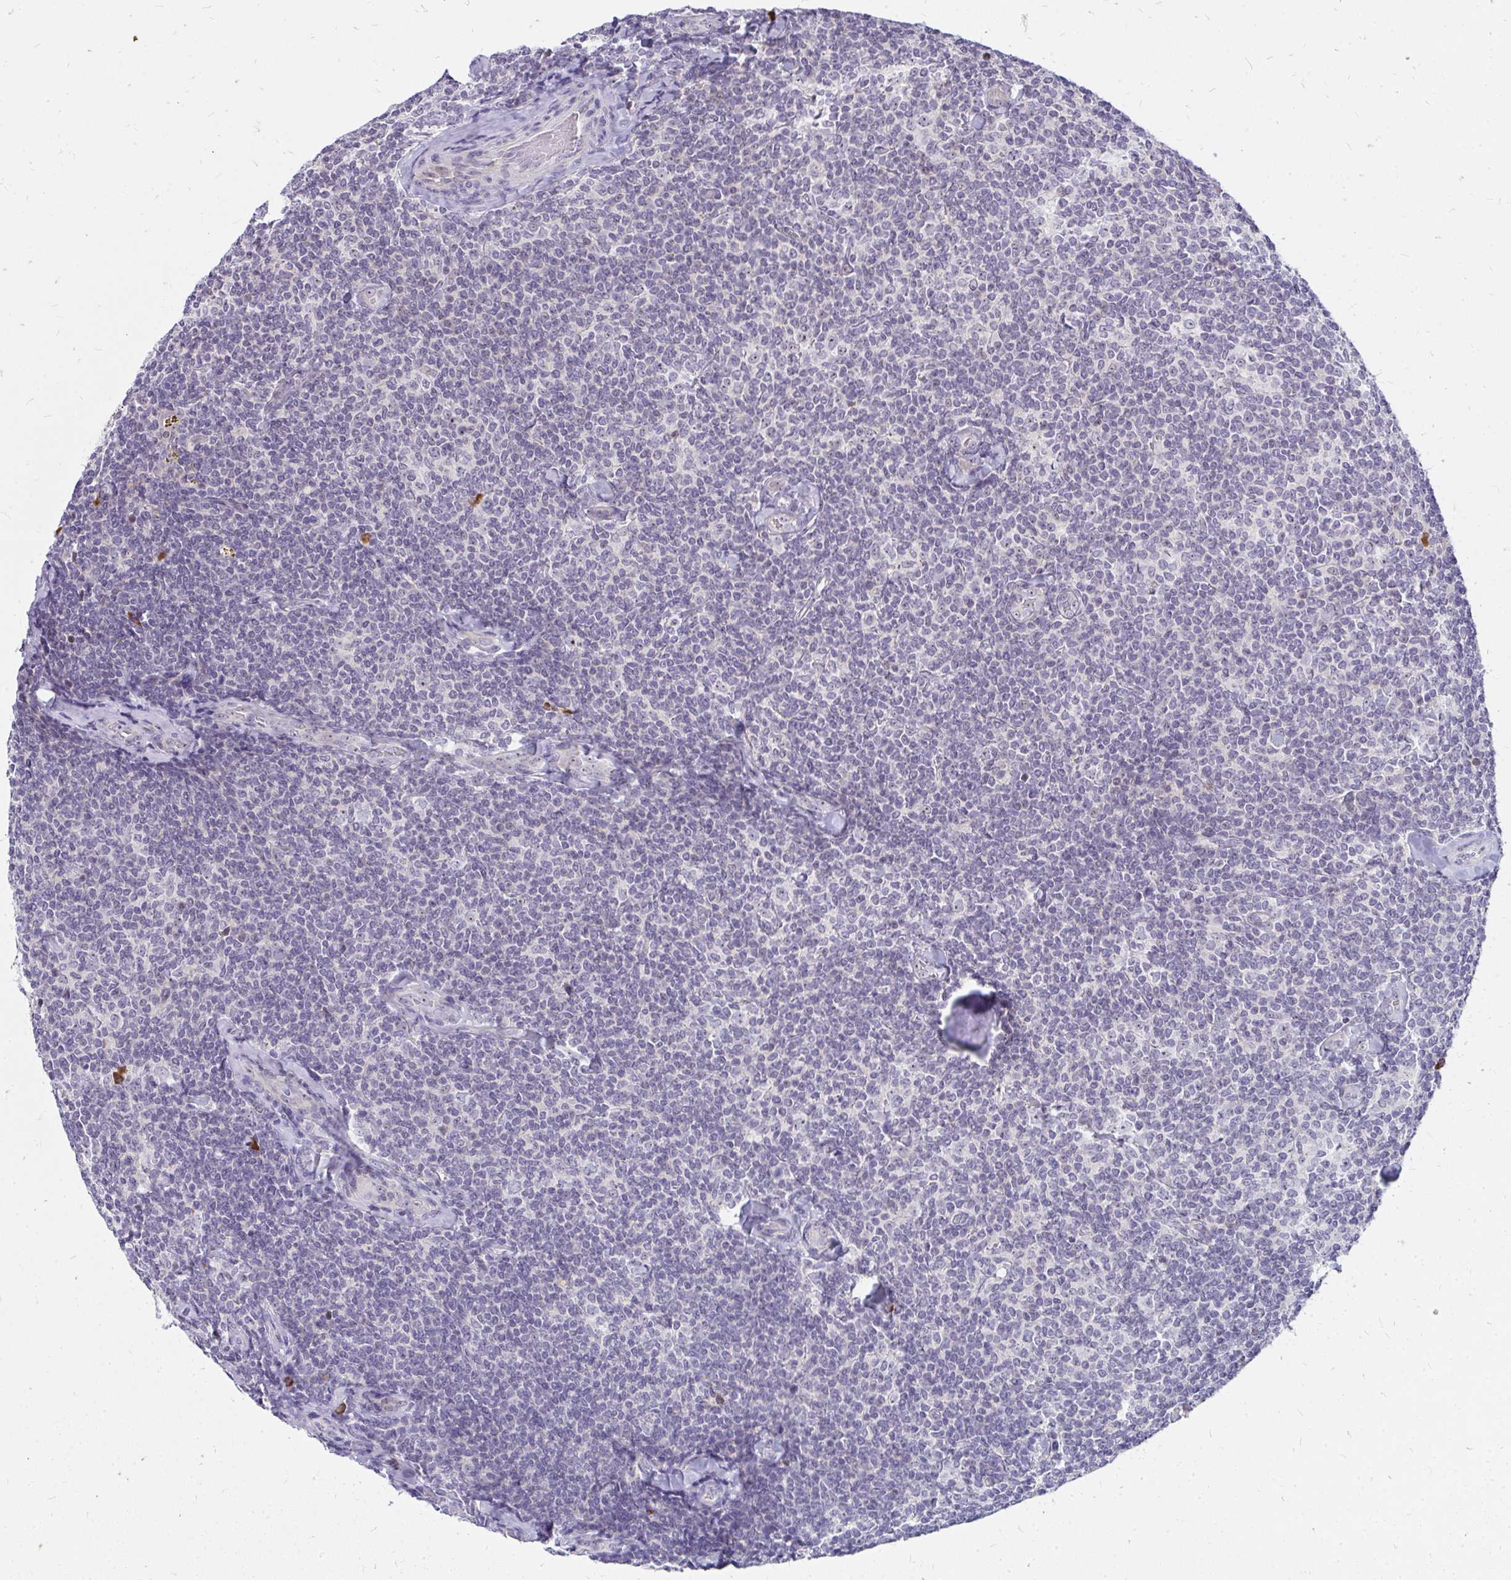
{"staining": {"intensity": "negative", "quantity": "none", "location": "none"}, "tissue": "lymphoma", "cell_type": "Tumor cells", "image_type": "cancer", "snomed": [{"axis": "morphology", "description": "Malignant lymphoma, non-Hodgkin's type, Low grade"}, {"axis": "topography", "description": "Lymph node"}], "caption": "High magnification brightfield microscopy of lymphoma stained with DAB (3,3'-diaminobenzidine) (brown) and counterstained with hematoxylin (blue): tumor cells show no significant expression.", "gene": "FAM9A", "patient": {"sex": "female", "age": 56}}